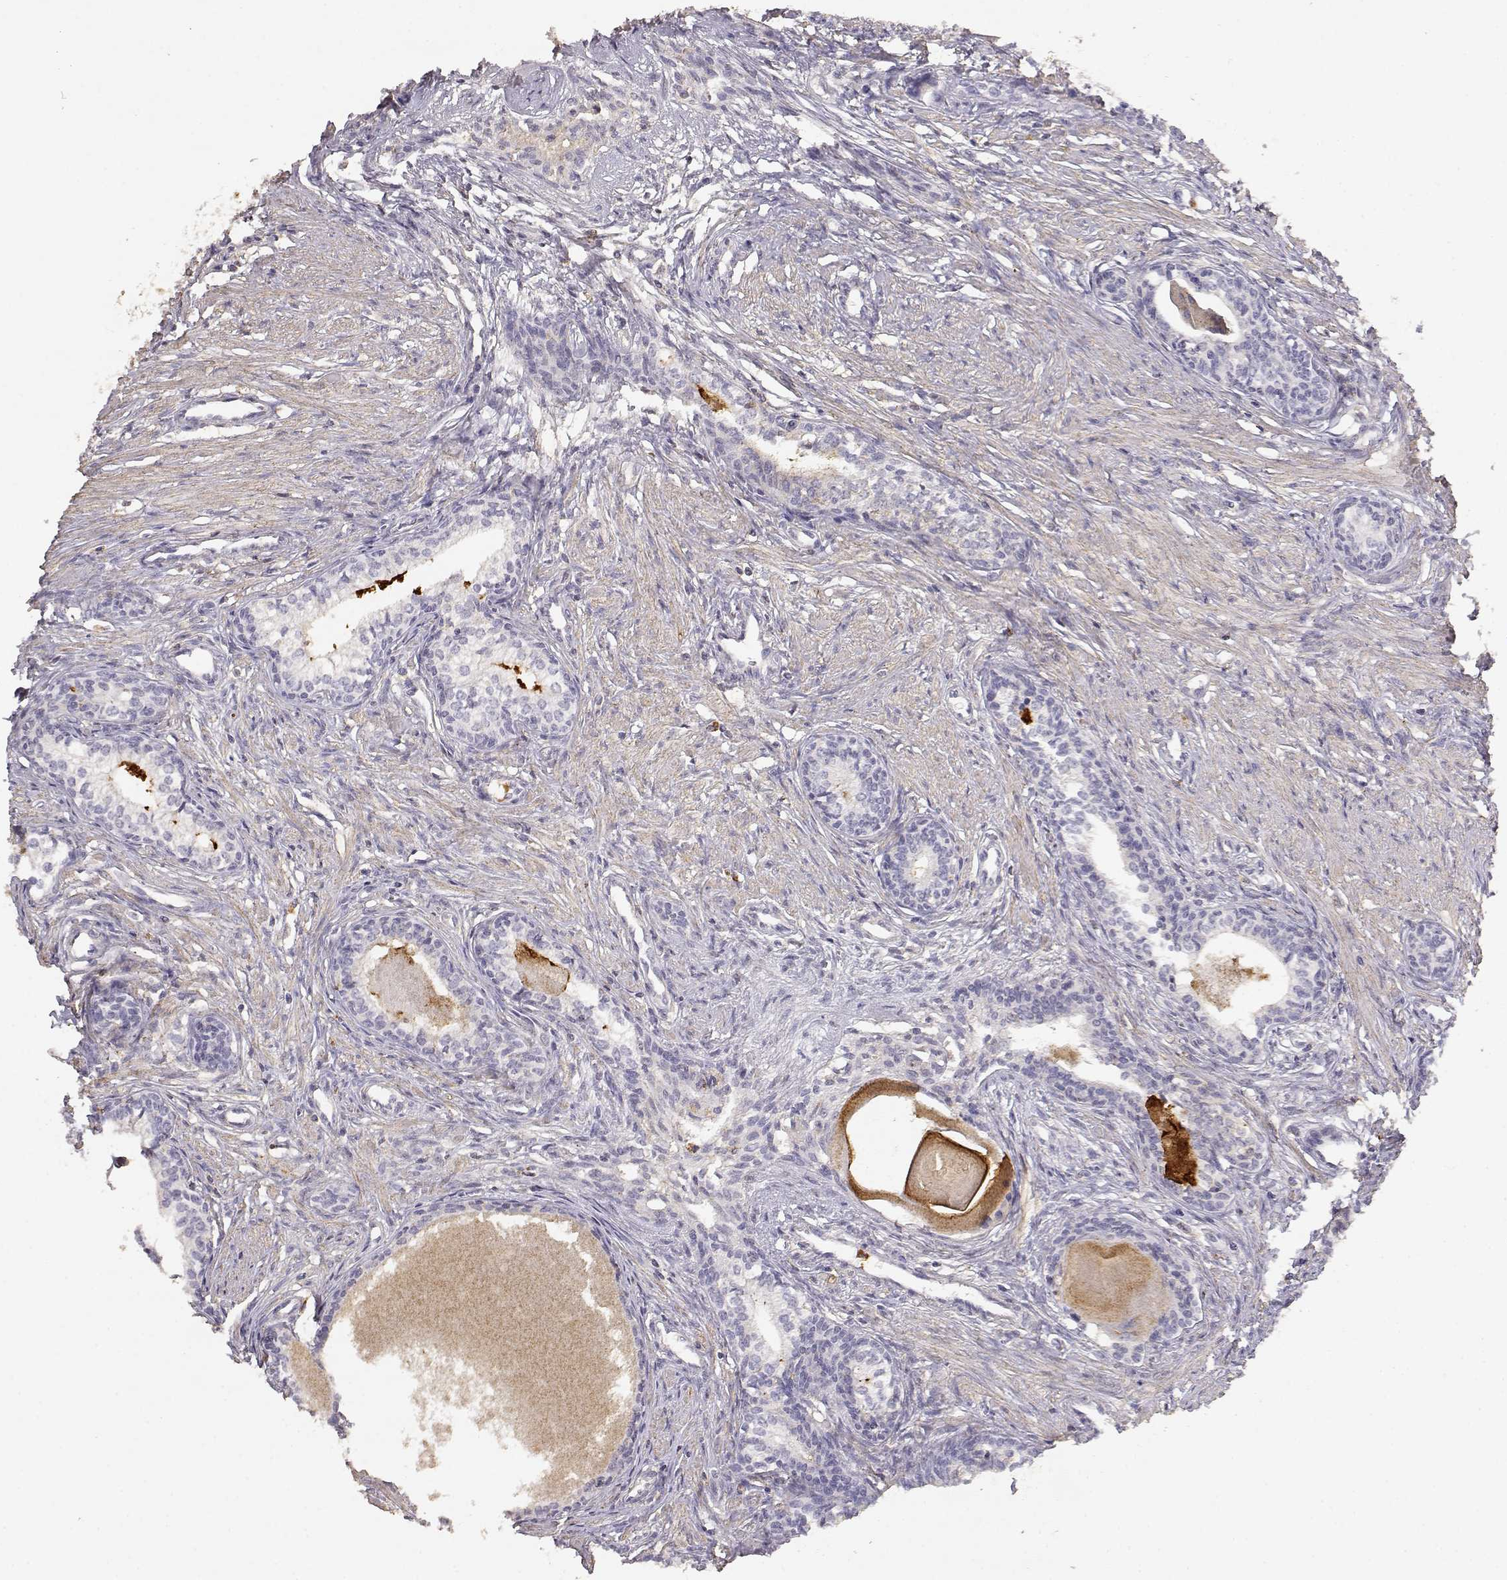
{"staining": {"intensity": "negative", "quantity": "none", "location": "none"}, "tissue": "prostate", "cell_type": "Glandular cells", "image_type": "normal", "snomed": [{"axis": "morphology", "description": "Normal tissue, NOS"}, {"axis": "topography", "description": "Prostate"}], "caption": "An image of prostate stained for a protein shows no brown staining in glandular cells. The staining is performed using DAB brown chromogen with nuclei counter-stained in using hematoxylin.", "gene": "TNFRSF10C", "patient": {"sex": "male", "age": 60}}